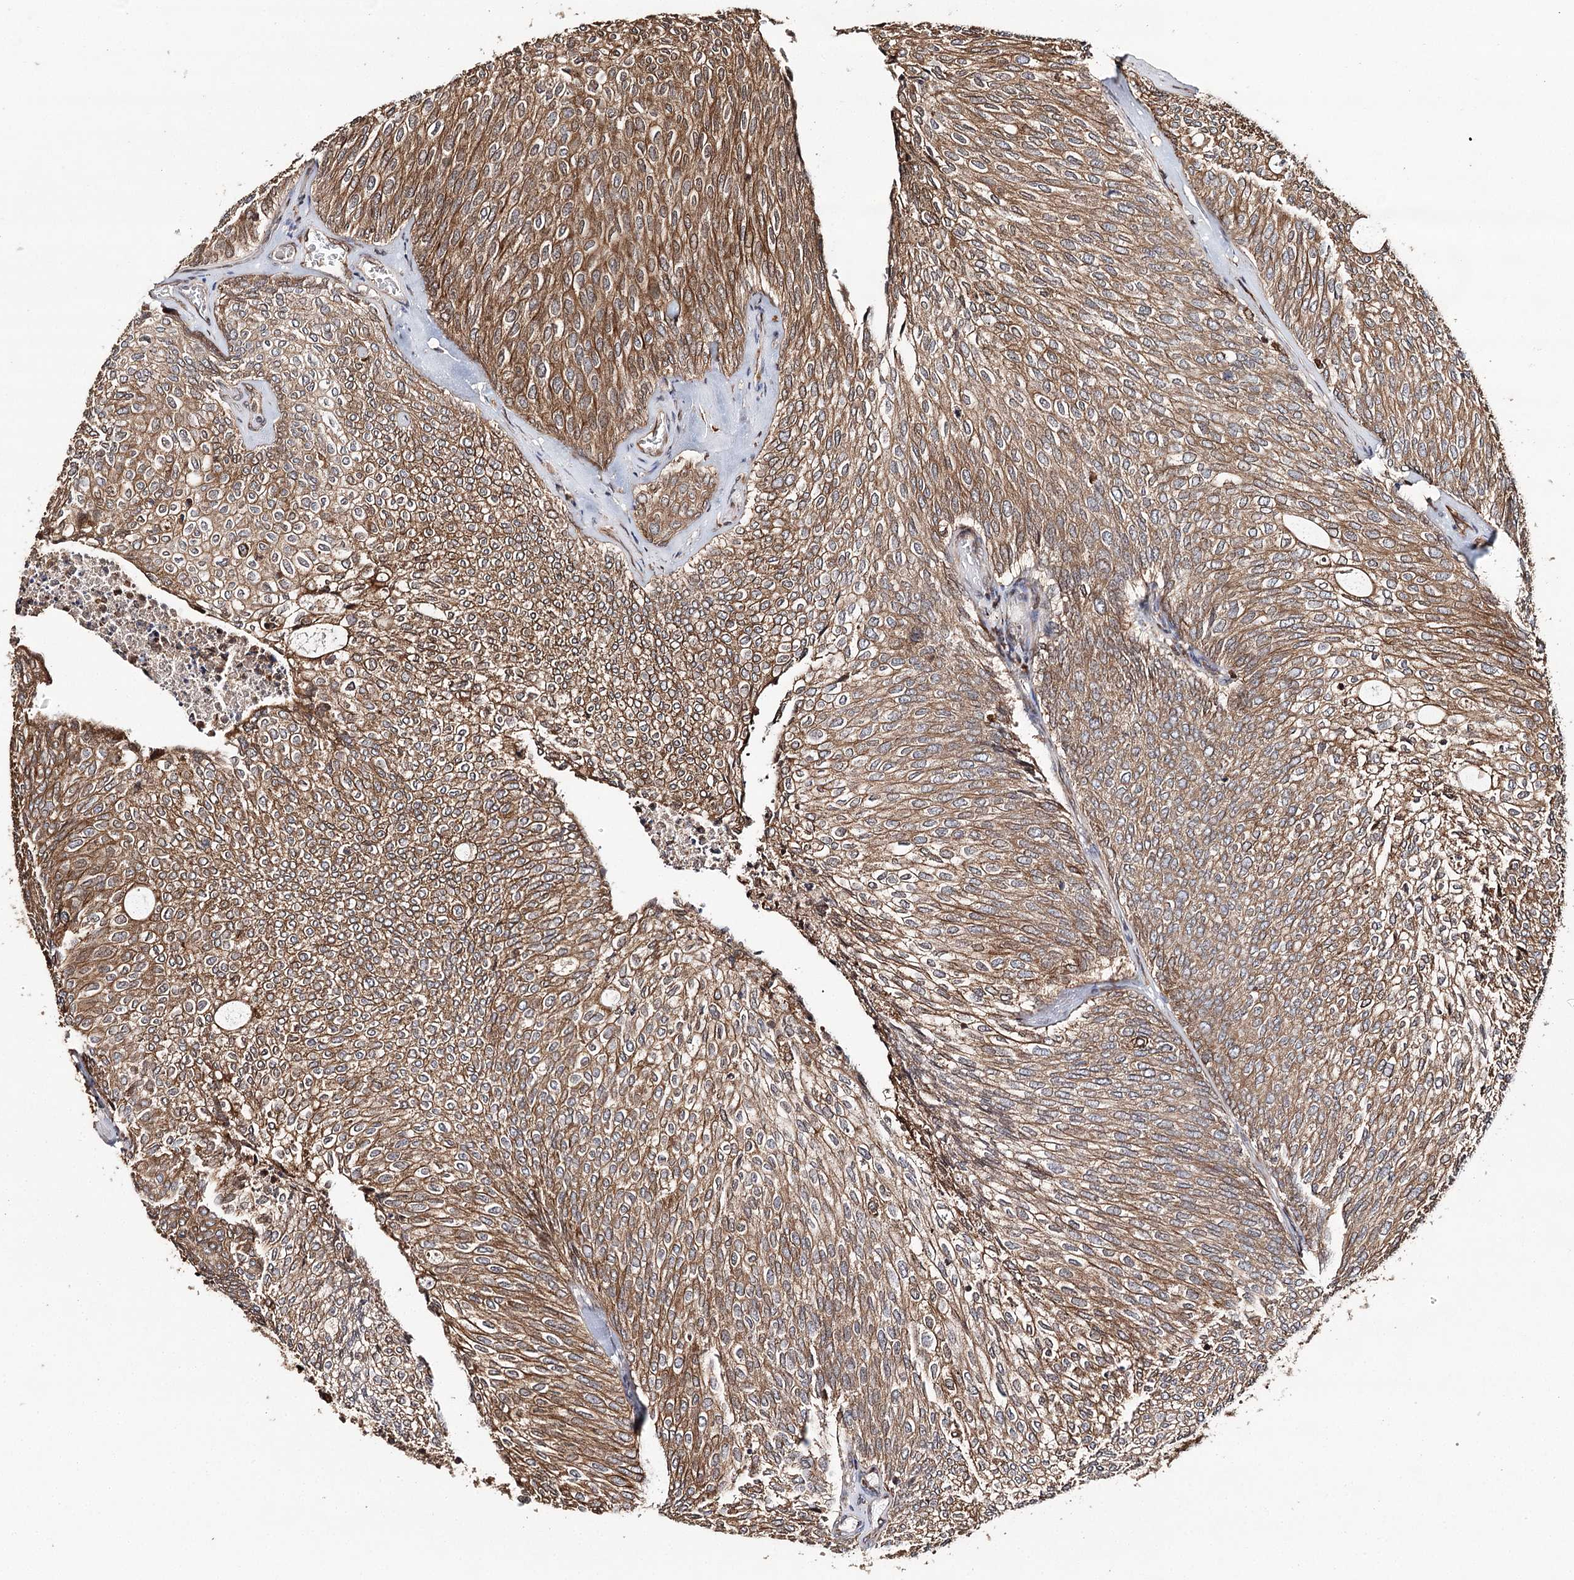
{"staining": {"intensity": "moderate", "quantity": ">75%", "location": "cytoplasmic/membranous"}, "tissue": "urothelial cancer", "cell_type": "Tumor cells", "image_type": "cancer", "snomed": [{"axis": "morphology", "description": "Urothelial carcinoma, Low grade"}, {"axis": "topography", "description": "Urinary bladder"}], "caption": "Immunohistochemical staining of human urothelial carcinoma (low-grade) shows moderate cytoplasmic/membranous protein expression in about >75% of tumor cells.", "gene": "DNAJB14", "patient": {"sex": "female", "age": 79}}